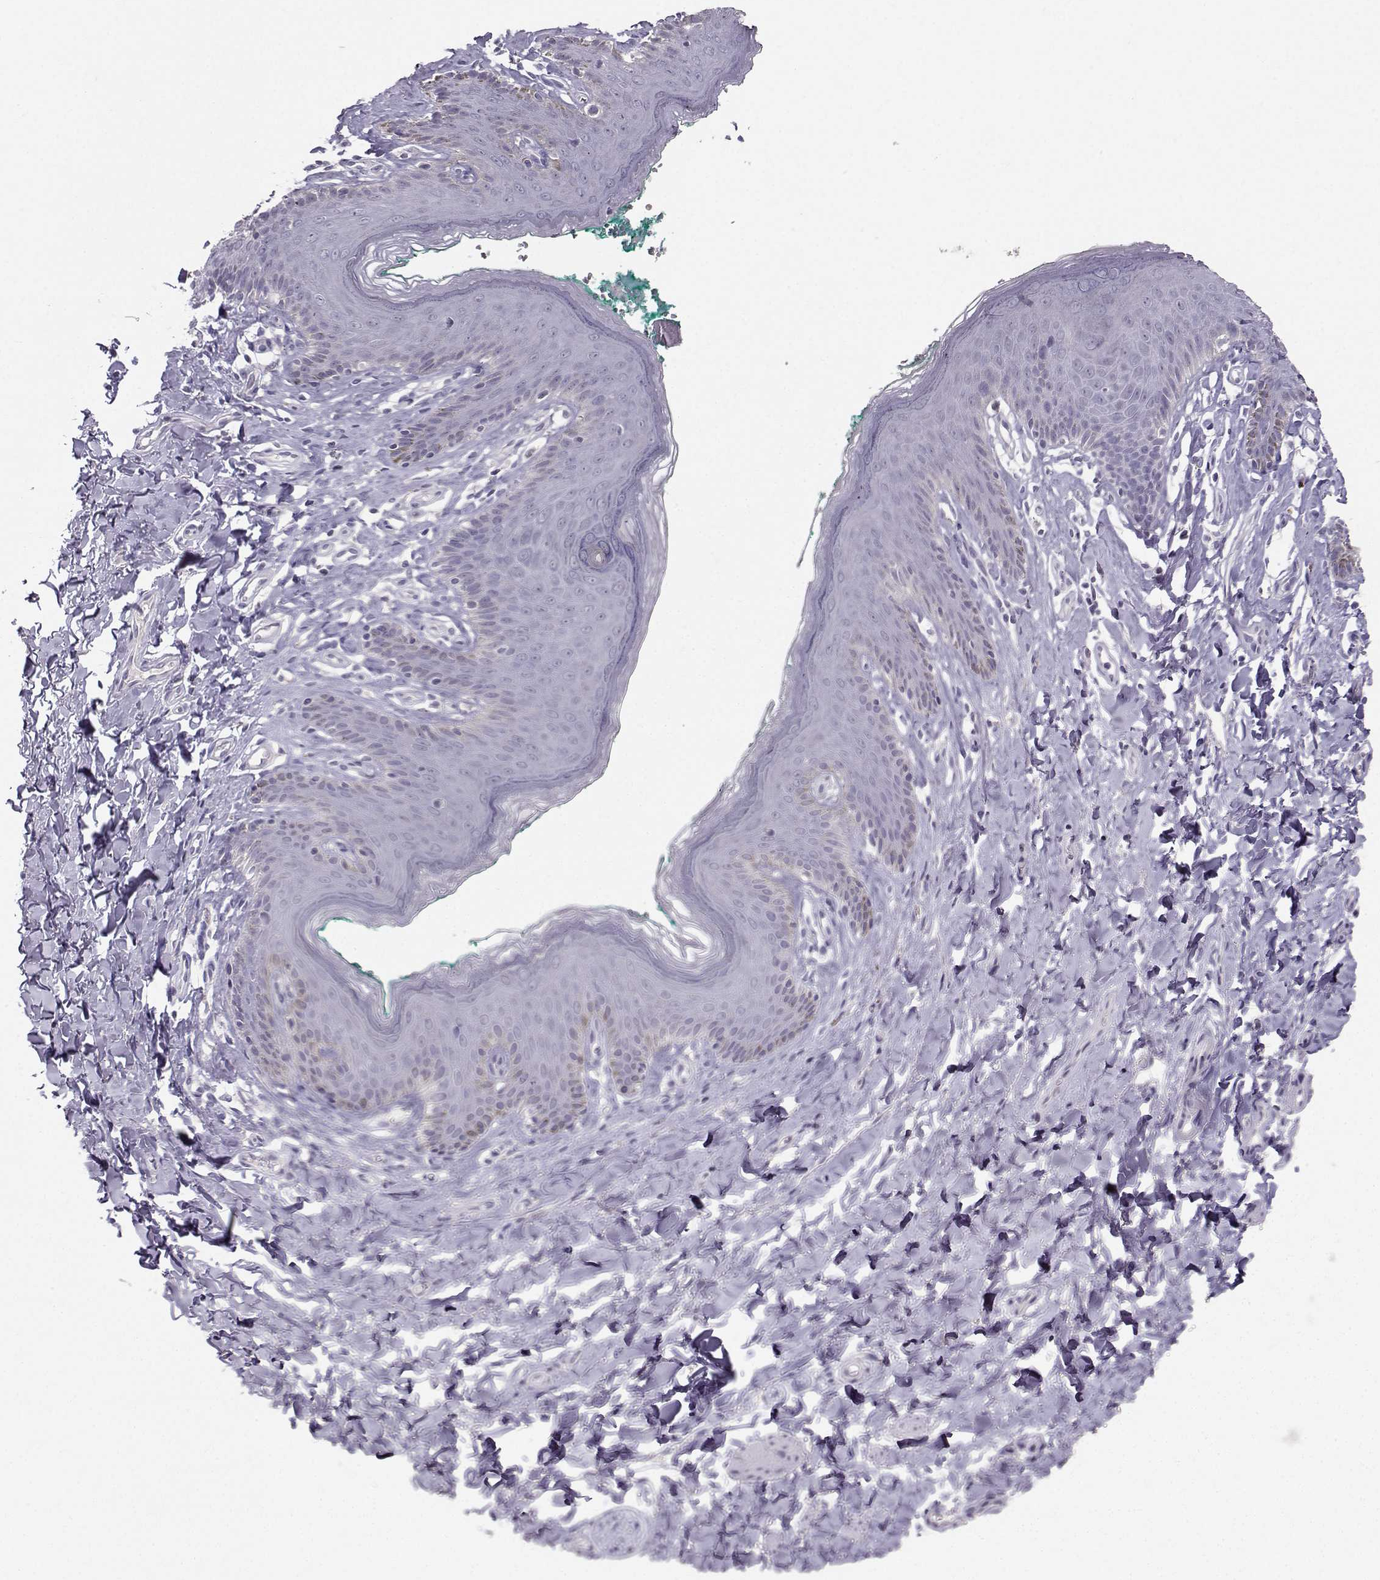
{"staining": {"intensity": "negative", "quantity": "none", "location": "none"}, "tissue": "skin", "cell_type": "Epidermal cells", "image_type": "normal", "snomed": [{"axis": "morphology", "description": "Normal tissue, NOS"}, {"axis": "topography", "description": "Vulva"}], "caption": "An immunohistochemistry (IHC) histopathology image of normal skin is shown. There is no staining in epidermal cells of skin. (Immunohistochemistry, brightfield microscopy, high magnification).", "gene": "PKP2", "patient": {"sex": "female", "age": 66}}